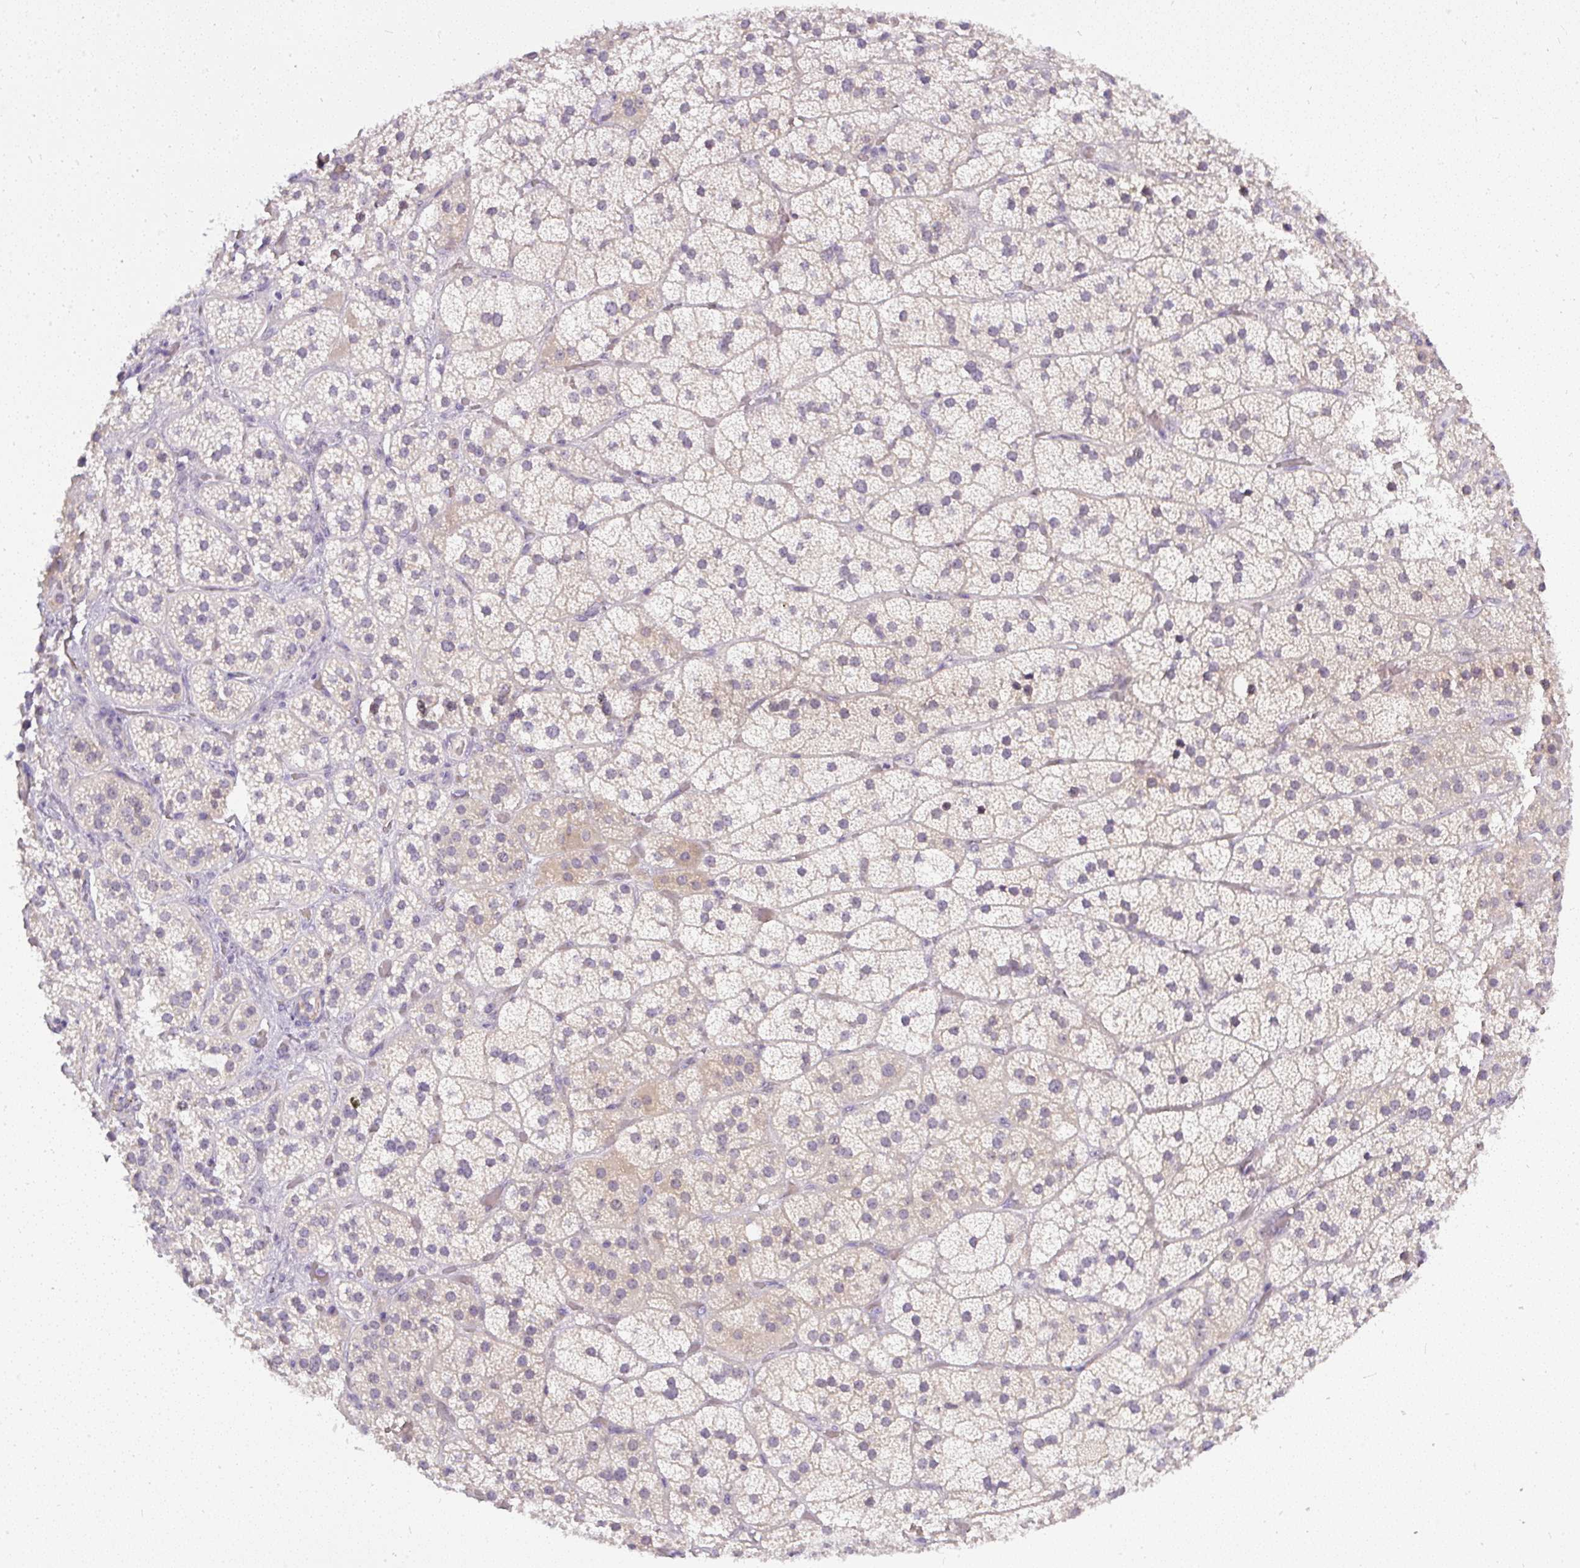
{"staining": {"intensity": "weak", "quantity": "<25%", "location": "cytoplasmic/membranous"}, "tissue": "adrenal gland", "cell_type": "Glandular cells", "image_type": "normal", "snomed": [{"axis": "morphology", "description": "Normal tissue, NOS"}, {"axis": "topography", "description": "Adrenal gland"}], "caption": "Benign adrenal gland was stained to show a protein in brown. There is no significant positivity in glandular cells. The staining is performed using DAB (3,3'-diaminobenzidine) brown chromogen with nuclei counter-stained in using hematoxylin.", "gene": "FAM117B", "patient": {"sex": "male", "age": 57}}